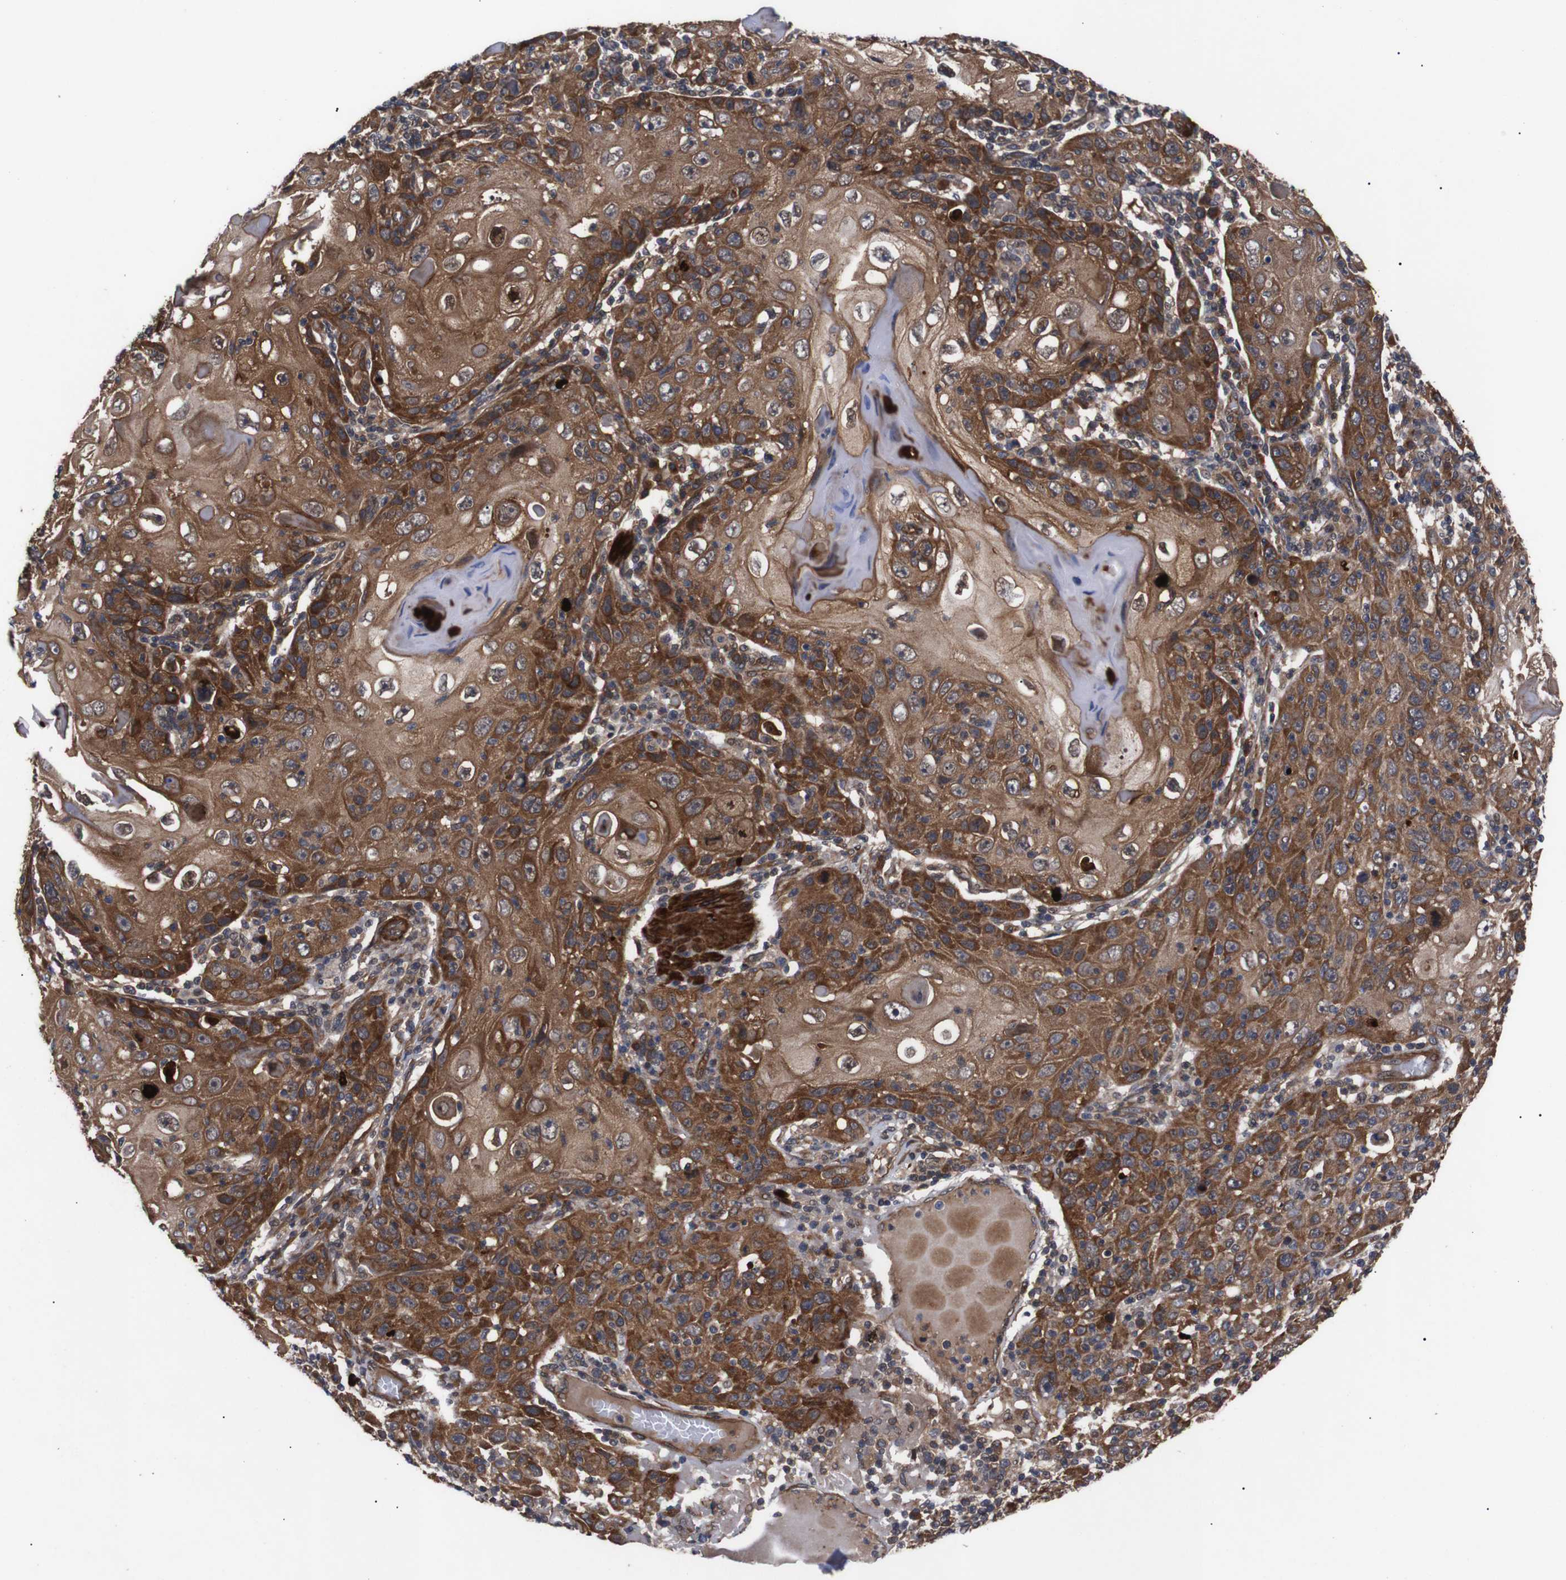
{"staining": {"intensity": "strong", "quantity": ">75%", "location": "cytoplasmic/membranous"}, "tissue": "skin cancer", "cell_type": "Tumor cells", "image_type": "cancer", "snomed": [{"axis": "morphology", "description": "Squamous cell carcinoma, NOS"}, {"axis": "topography", "description": "Skin"}], "caption": "A brown stain labels strong cytoplasmic/membranous expression of a protein in human skin cancer (squamous cell carcinoma) tumor cells. The staining was performed using DAB (3,3'-diaminobenzidine) to visualize the protein expression in brown, while the nuclei were stained in blue with hematoxylin (Magnification: 20x).", "gene": "PAWR", "patient": {"sex": "female", "age": 88}}